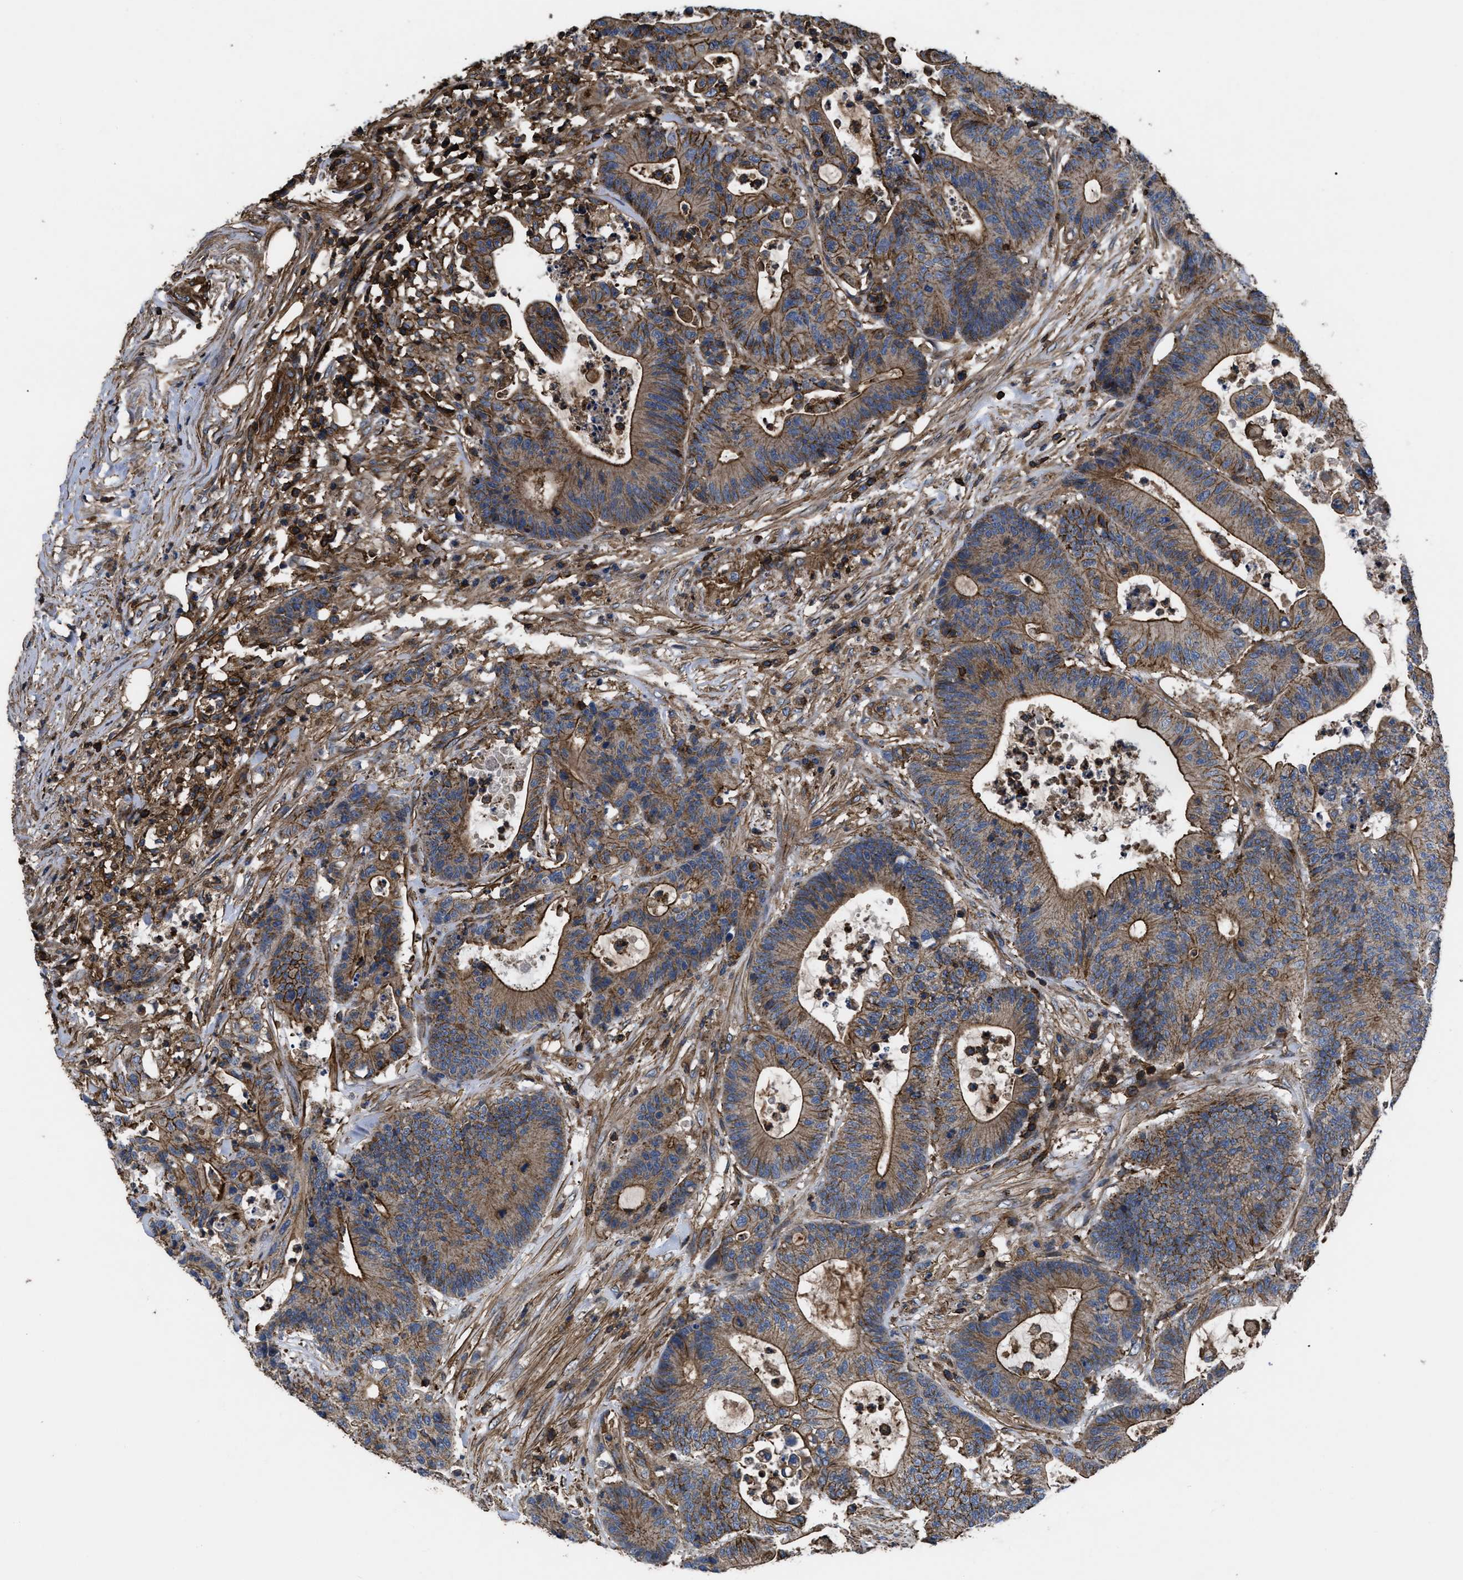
{"staining": {"intensity": "strong", "quantity": ">75%", "location": "cytoplasmic/membranous"}, "tissue": "colorectal cancer", "cell_type": "Tumor cells", "image_type": "cancer", "snomed": [{"axis": "morphology", "description": "Adenocarcinoma, NOS"}, {"axis": "topography", "description": "Colon"}], "caption": "Colorectal adenocarcinoma tissue exhibits strong cytoplasmic/membranous expression in approximately >75% of tumor cells, visualized by immunohistochemistry. (brown staining indicates protein expression, while blue staining denotes nuclei).", "gene": "SCUBE2", "patient": {"sex": "female", "age": 84}}